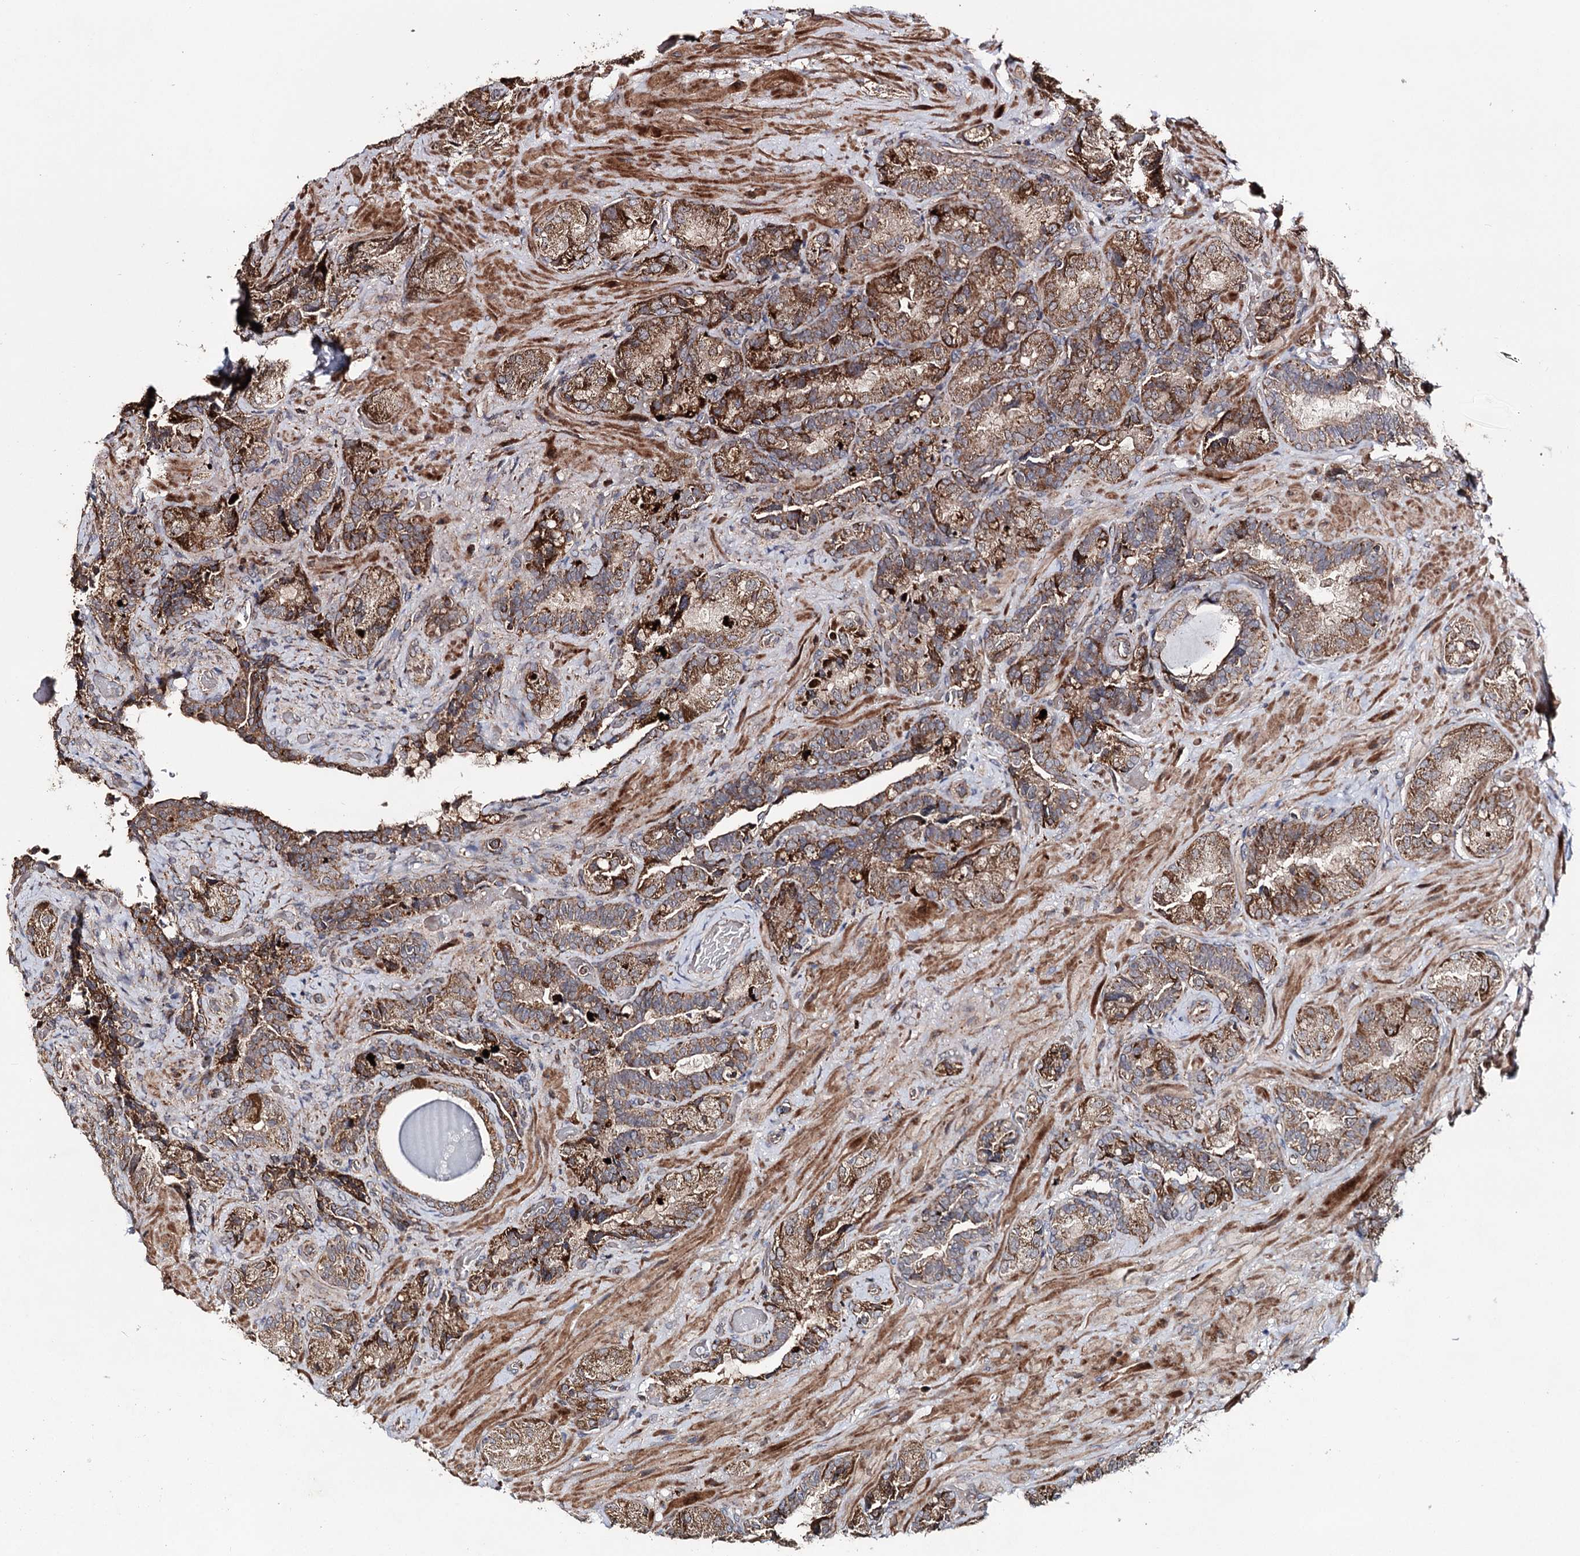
{"staining": {"intensity": "moderate", "quantity": ">75%", "location": "cytoplasmic/membranous"}, "tissue": "seminal vesicle", "cell_type": "Glandular cells", "image_type": "normal", "snomed": [{"axis": "morphology", "description": "Normal tissue, NOS"}, {"axis": "topography", "description": "Prostate and seminal vesicle, NOS"}, {"axis": "topography", "description": "Prostate"}, {"axis": "topography", "description": "Seminal veicle"}], "caption": "Glandular cells reveal moderate cytoplasmic/membranous staining in approximately >75% of cells in normal seminal vesicle.", "gene": "MINDY3", "patient": {"sex": "male", "age": 67}}